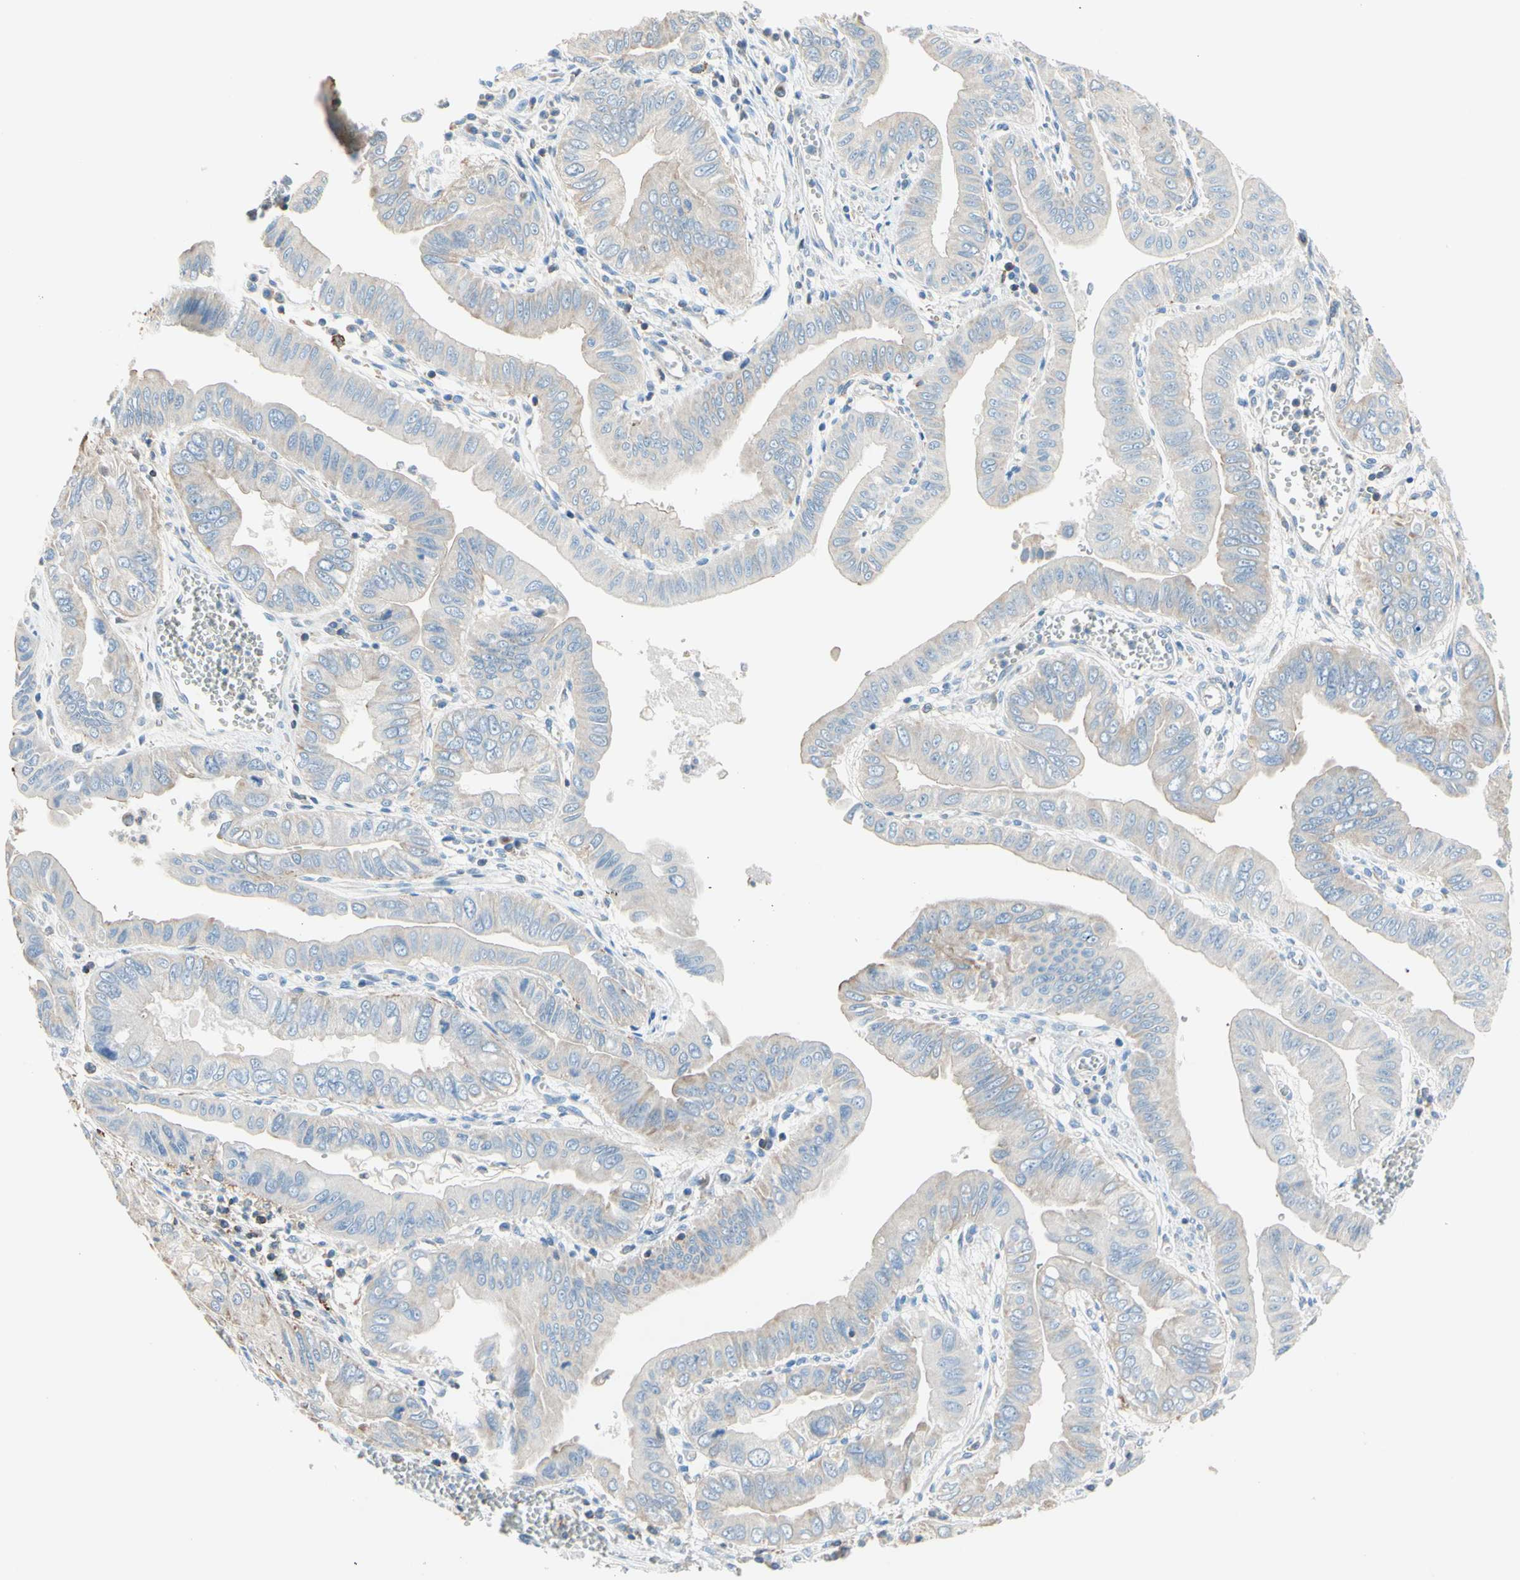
{"staining": {"intensity": "weak", "quantity": "25%-75%", "location": "cytoplasmic/membranous"}, "tissue": "pancreatic cancer", "cell_type": "Tumor cells", "image_type": "cancer", "snomed": [{"axis": "morphology", "description": "Normal tissue, NOS"}, {"axis": "topography", "description": "Lymph node"}], "caption": "Immunohistochemistry (DAB (3,3'-diaminobenzidine)) staining of pancreatic cancer displays weak cytoplasmic/membranous protein staining in approximately 25%-75% of tumor cells.", "gene": "SEMA4C", "patient": {"sex": "male", "age": 50}}